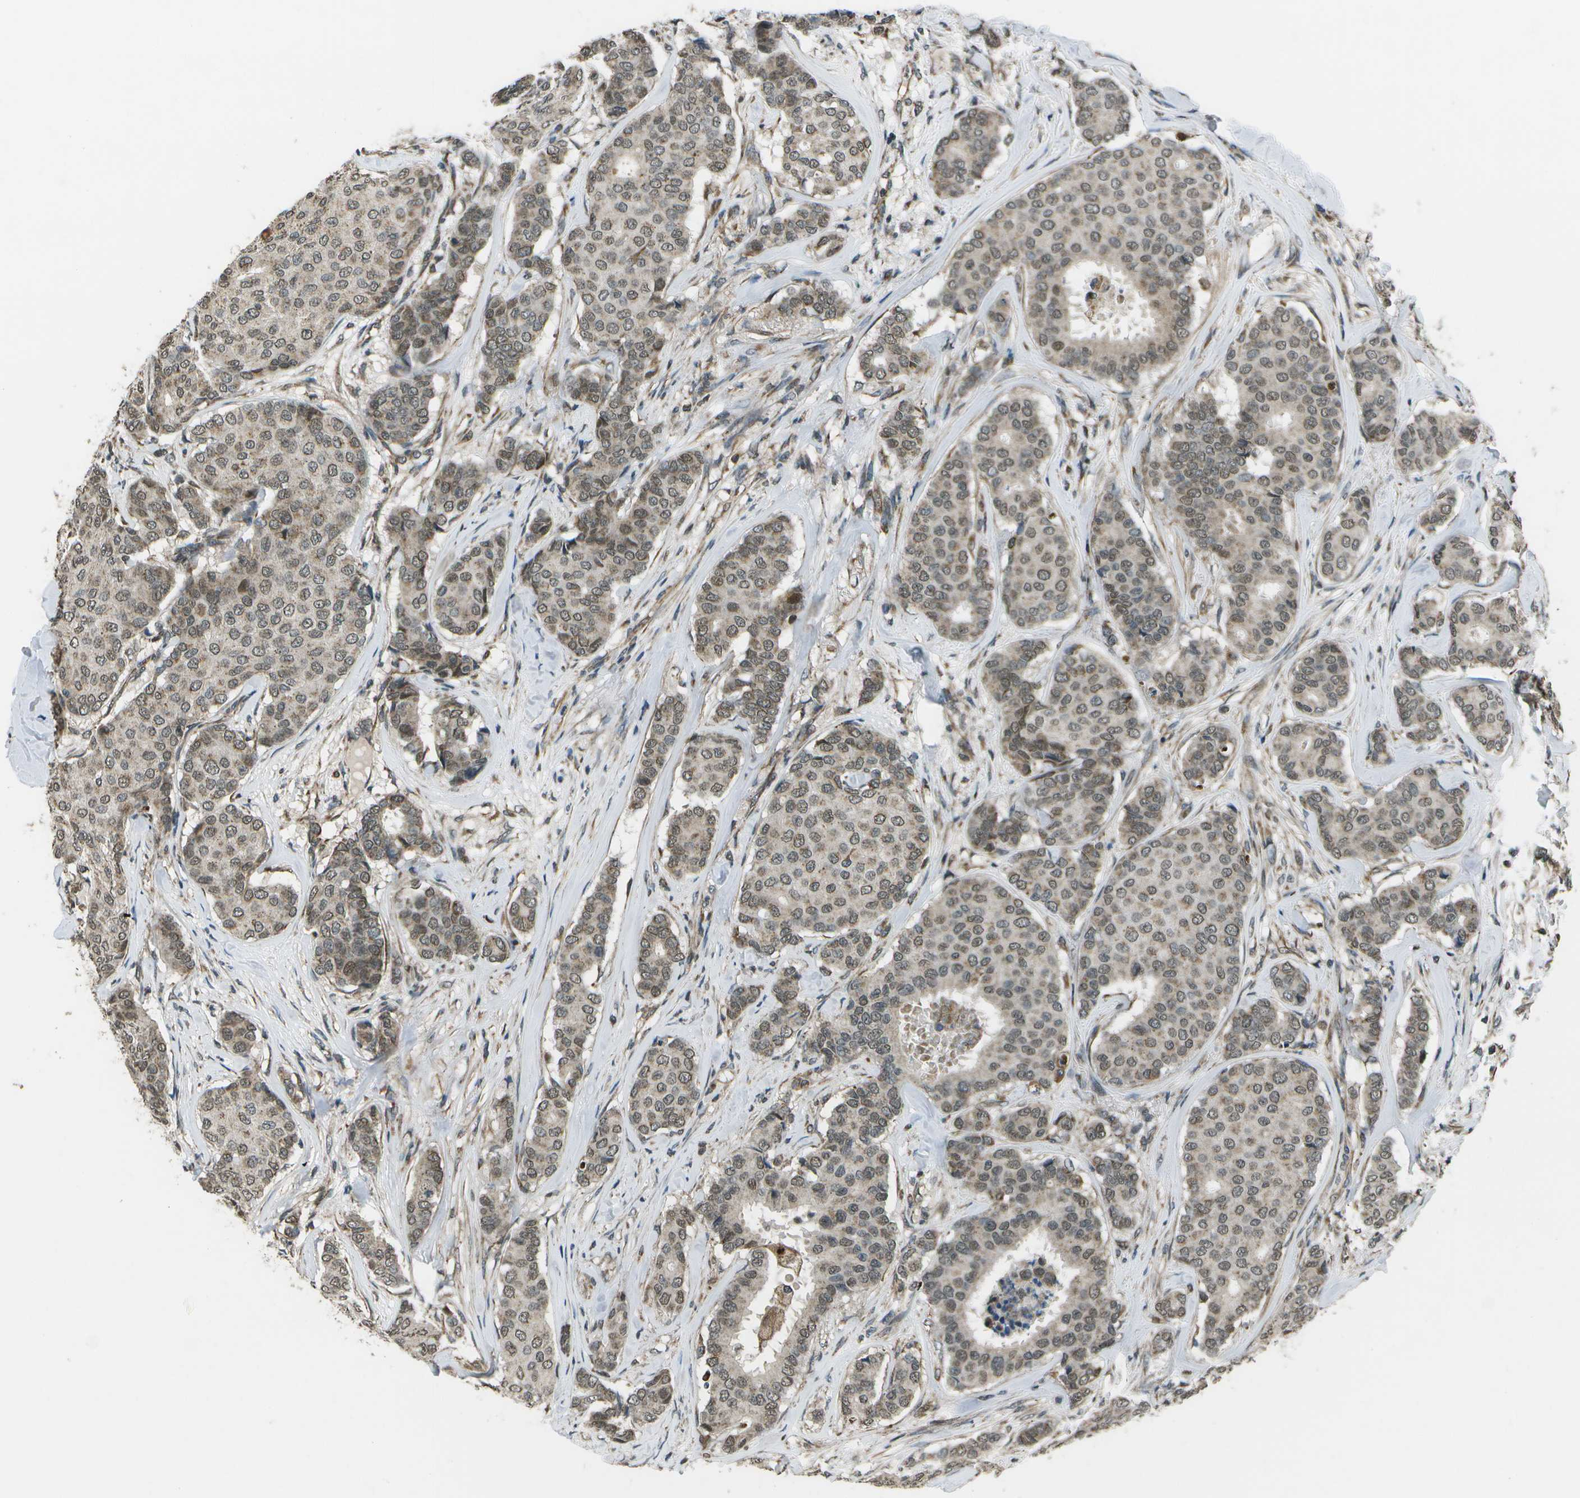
{"staining": {"intensity": "weak", "quantity": ">75%", "location": "cytoplasmic/membranous,nuclear"}, "tissue": "breast cancer", "cell_type": "Tumor cells", "image_type": "cancer", "snomed": [{"axis": "morphology", "description": "Duct carcinoma"}, {"axis": "topography", "description": "Breast"}], "caption": "An image of human breast cancer stained for a protein exhibits weak cytoplasmic/membranous and nuclear brown staining in tumor cells.", "gene": "EIF2AK1", "patient": {"sex": "female", "age": 75}}